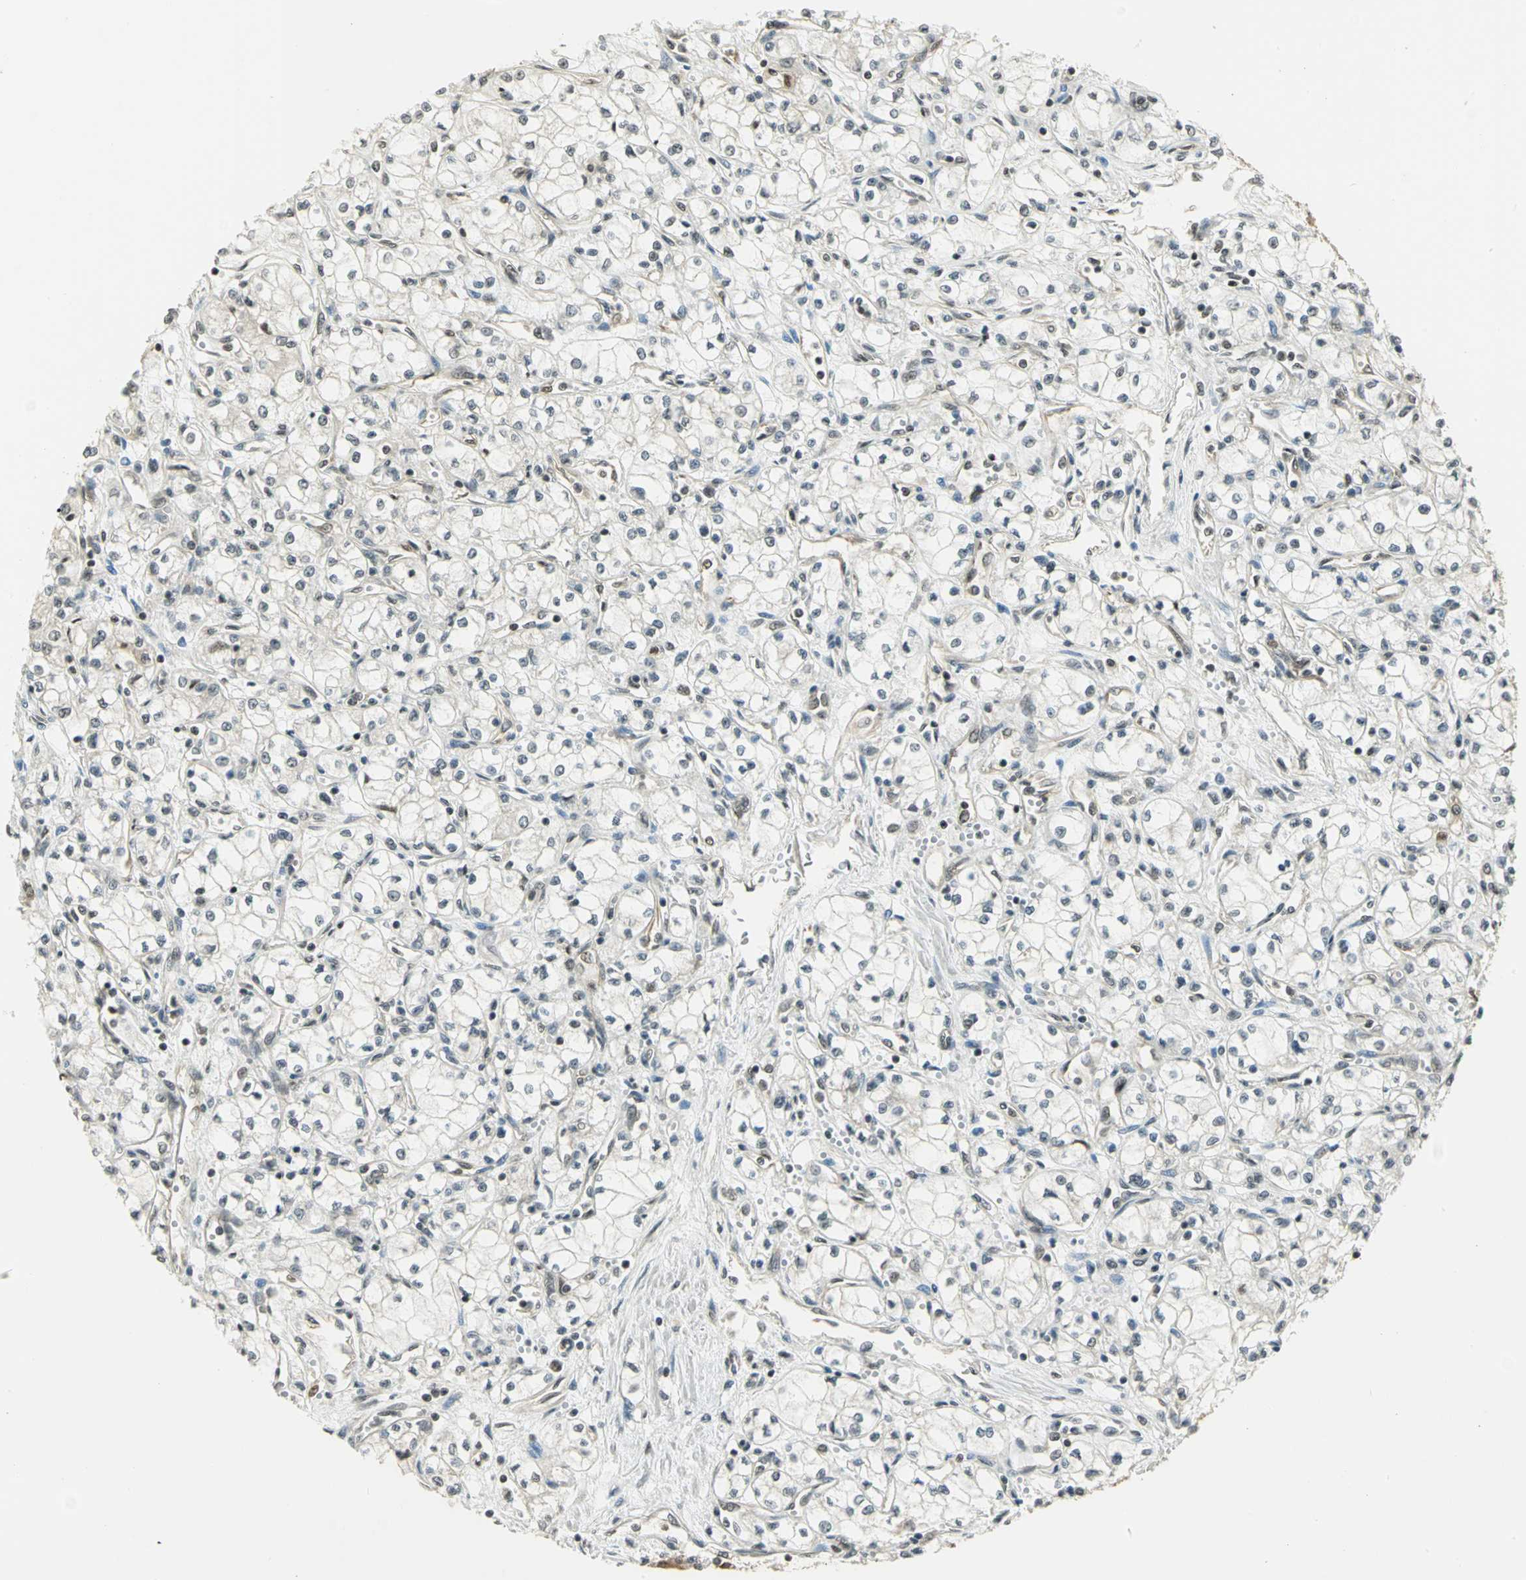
{"staining": {"intensity": "negative", "quantity": "none", "location": "none"}, "tissue": "renal cancer", "cell_type": "Tumor cells", "image_type": "cancer", "snomed": [{"axis": "morphology", "description": "Normal tissue, NOS"}, {"axis": "morphology", "description": "Adenocarcinoma, NOS"}, {"axis": "topography", "description": "Kidney"}], "caption": "There is no significant positivity in tumor cells of renal cancer.", "gene": "CDC34", "patient": {"sex": "male", "age": 59}}